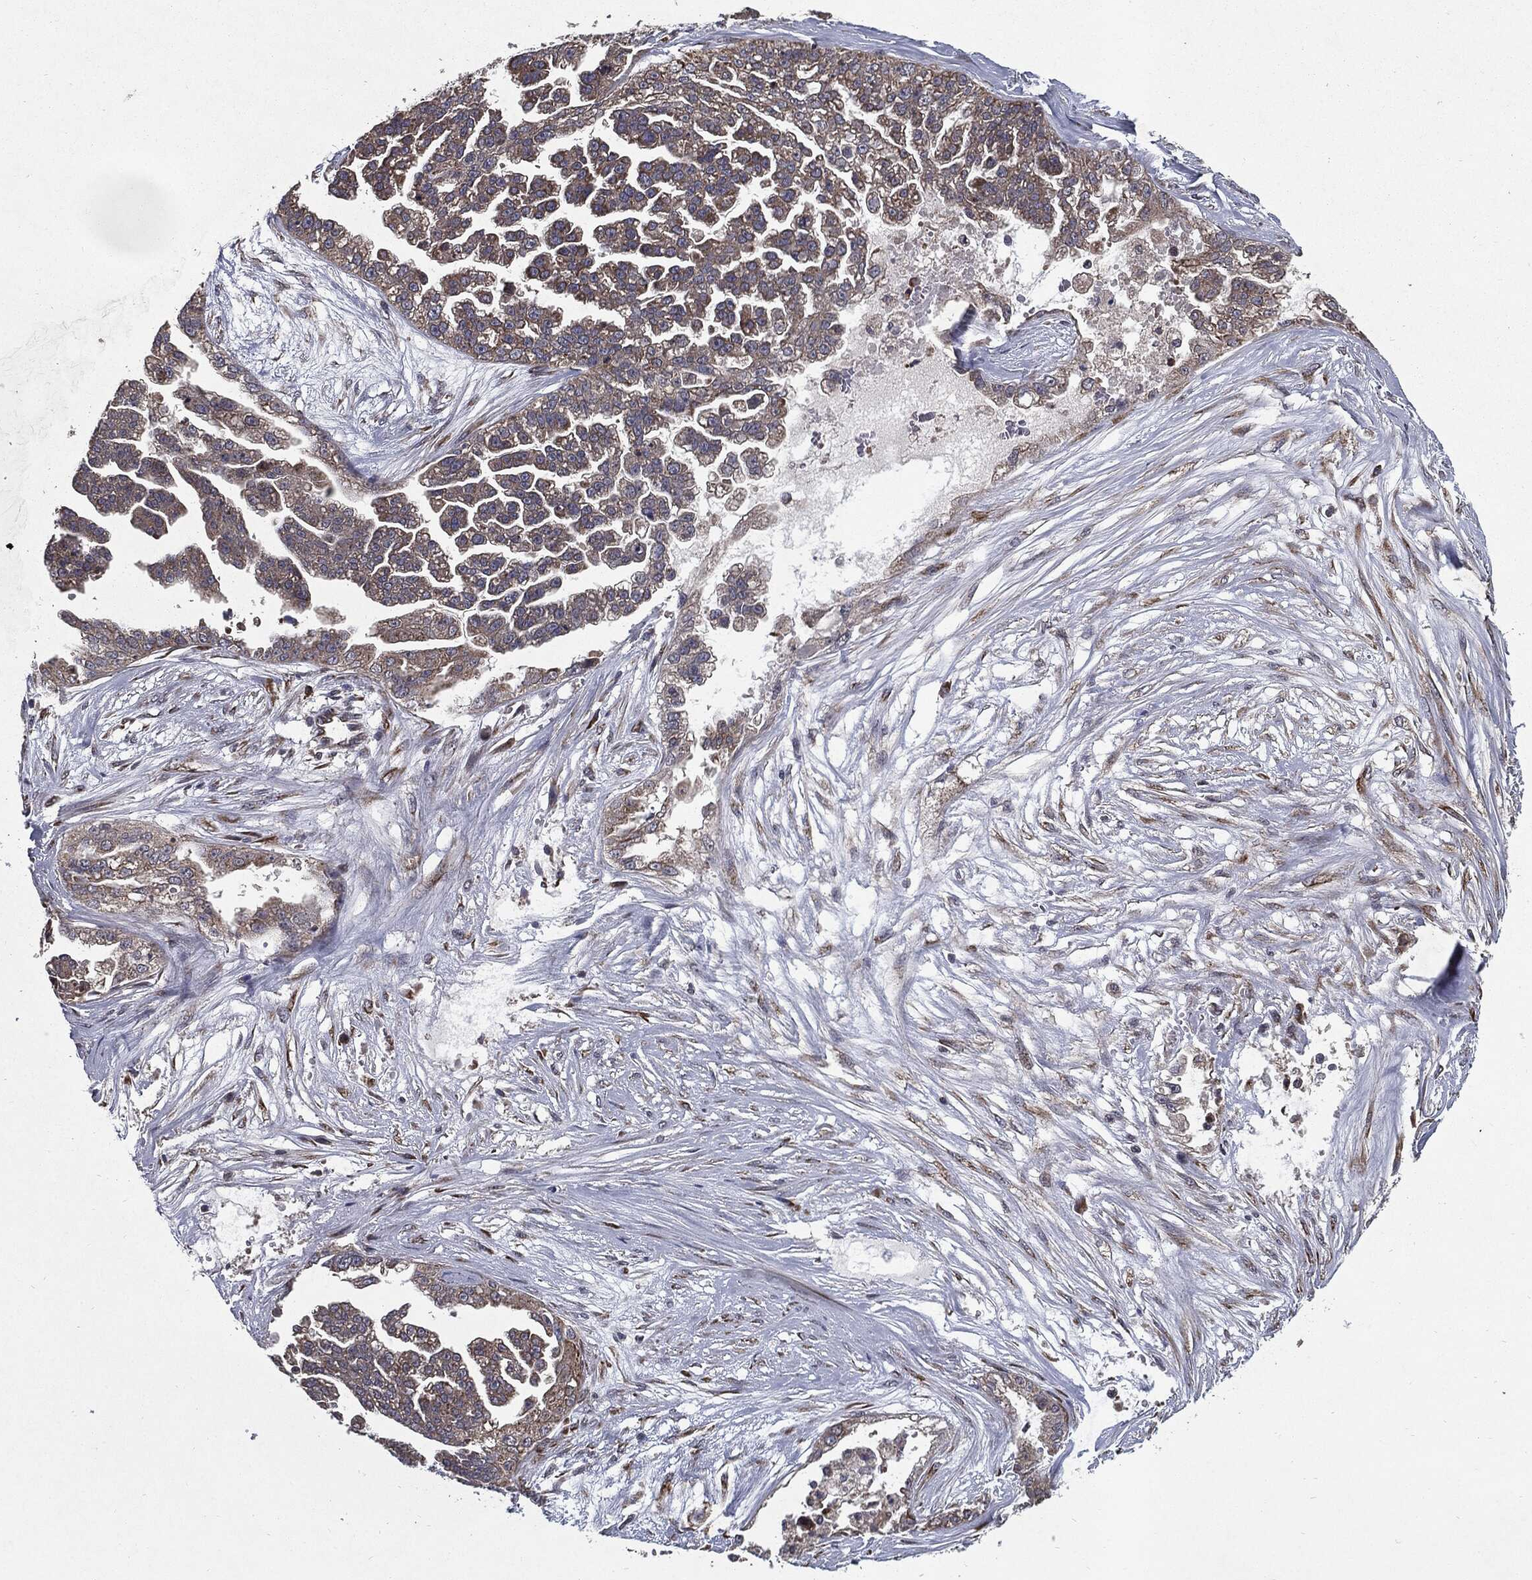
{"staining": {"intensity": "moderate", "quantity": "25%-75%", "location": "cytoplasmic/membranous"}, "tissue": "ovarian cancer", "cell_type": "Tumor cells", "image_type": "cancer", "snomed": [{"axis": "morphology", "description": "Cystadenocarcinoma, serous, NOS"}, {"axis": "topography", "description": "Ovary"}], "caption": "Ovarian serous cystadenocarcinoma stained with a brown dye reveals moderate cytoplasmic/membranous positive staining in approximately 25%-75% of tumor cells.", "gene": "HDAC5", "patient": {"sex": "female", "age": 58}}